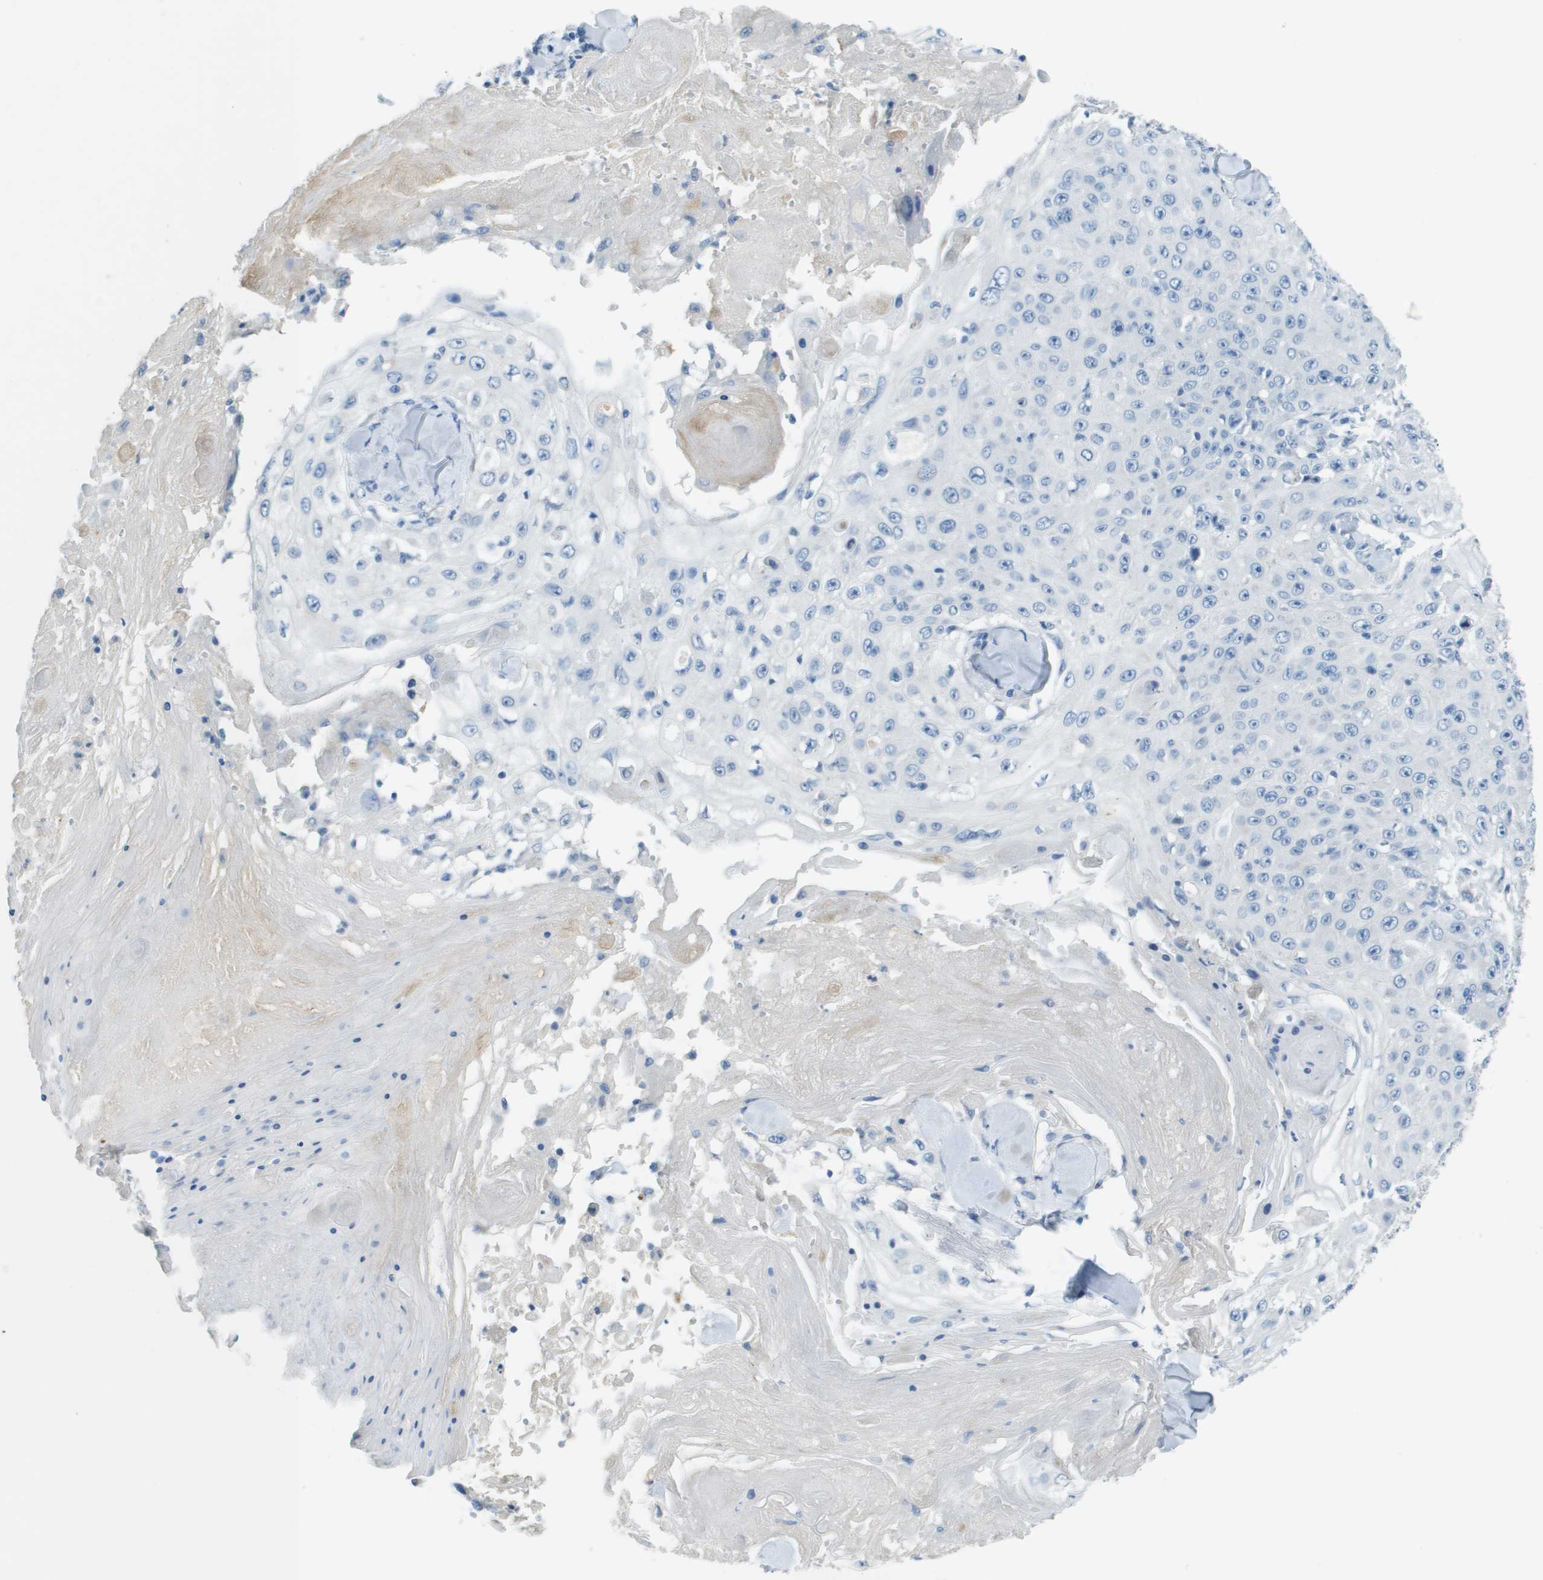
{"staining": {"intensity": "negative", "quantity": "none", "location": "none"}, "tissue": "skin cancer", "cell_type": "Tumor cells", "image_type": "cancer", "snomed": [{"axis": "morphology", "description": "Squamous cell carcinoma, NOS"}, {"axis": "topography", "description": "Skin"}], "caption": "Skin cancer stained for a protein using IHC reveals no staining tumor cells.", "gene": "PTGDR2", "patient": {"sex": "male", "age": 86}}